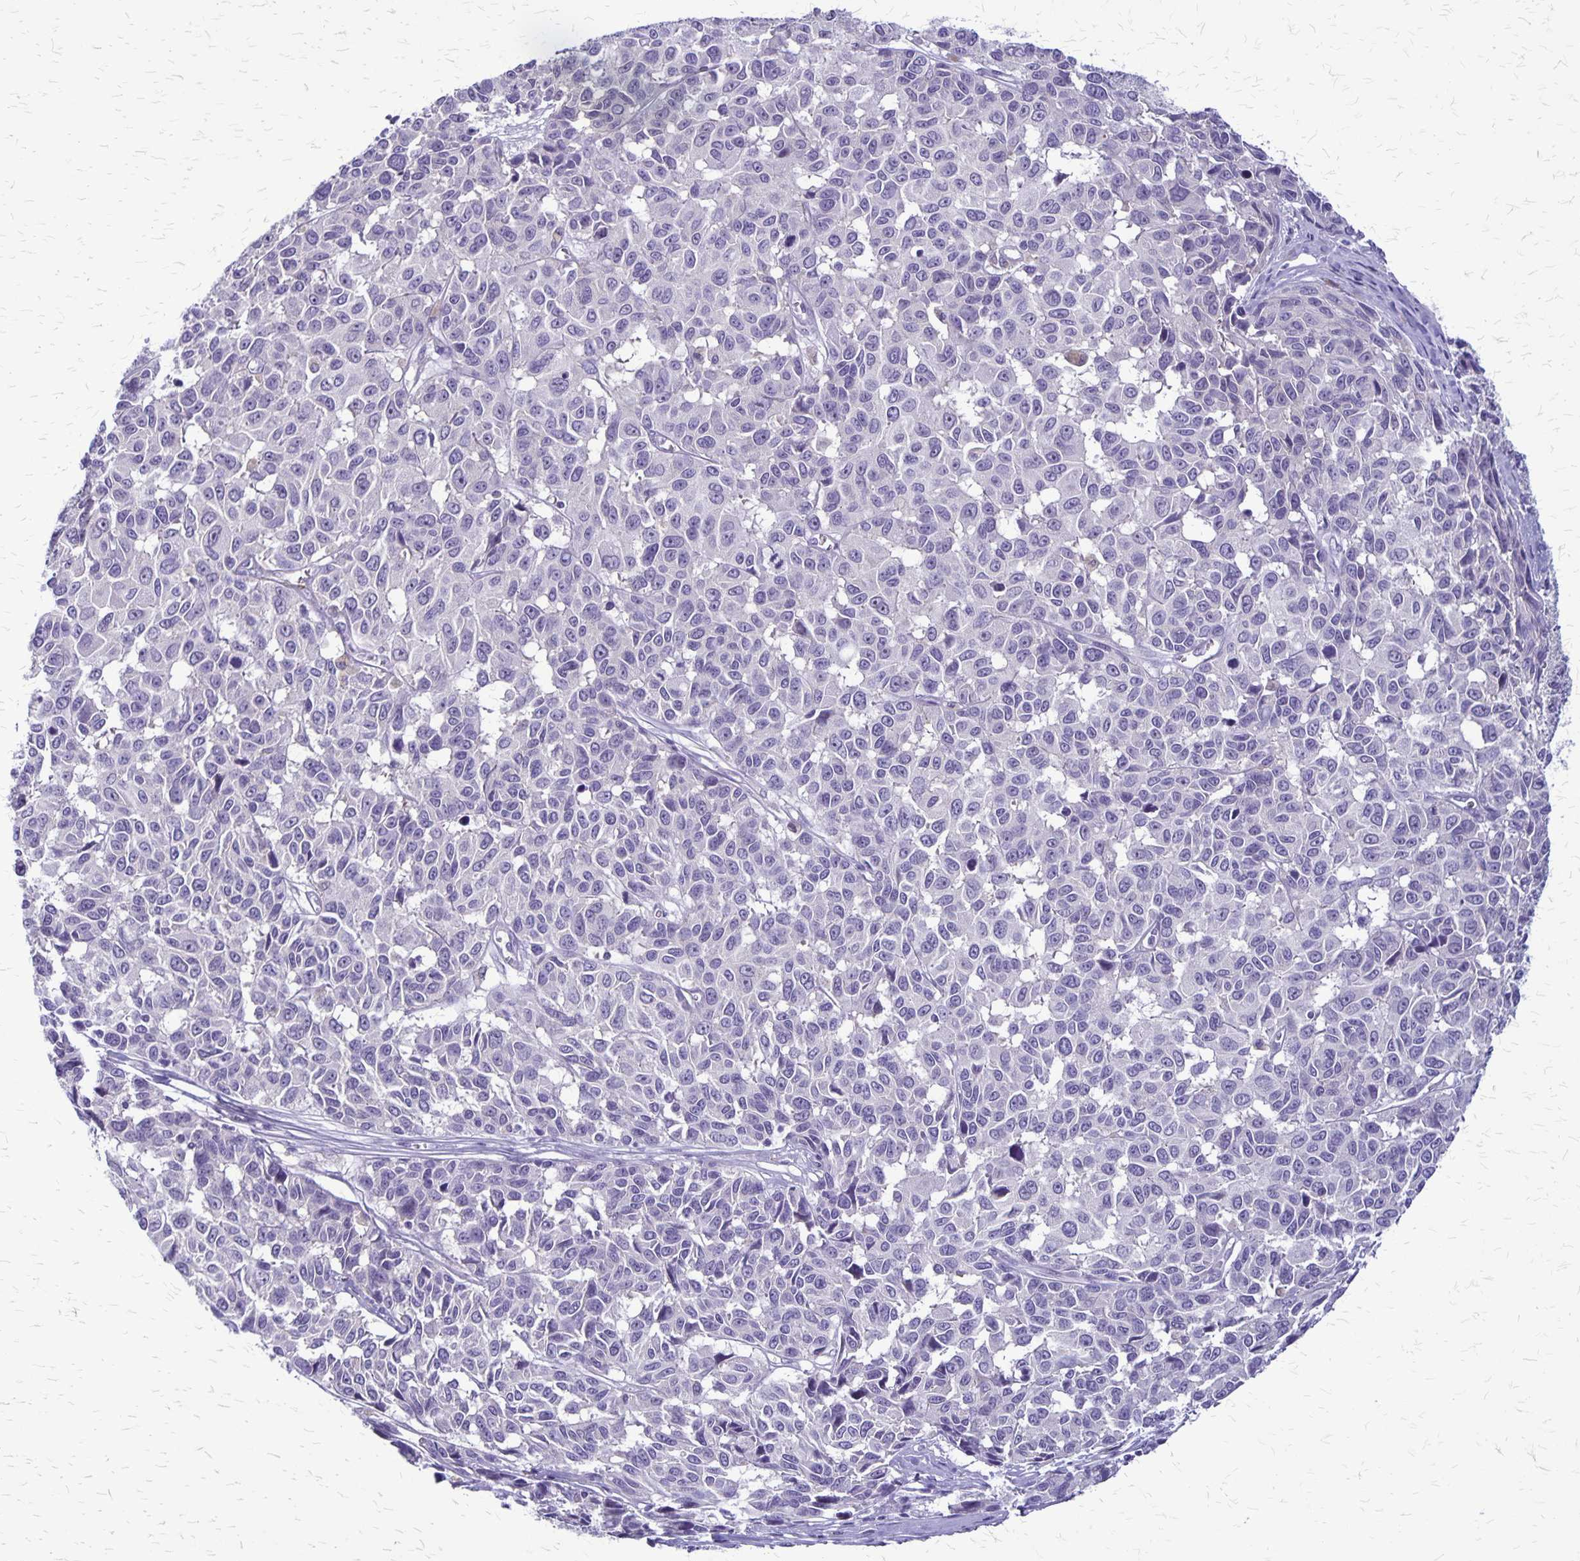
{"staining": {"intensity": "negative", "quantity": "none", "location": "none"}, "tissue": "melanoma", "cell_type": "Tumor cells", "image_type": "cancer", "snomed": [{"axis": "morphology", "description": "Malignant melanoma, NOS"}, {"axis": "topography", "description": "Skin"}], "caption": "Human malignant melanoma stained for a protein using IHC reveals no positivity in tumor cells.", "gene": "PLXNB3", "patient": {"sex": "female", "age": 66}}